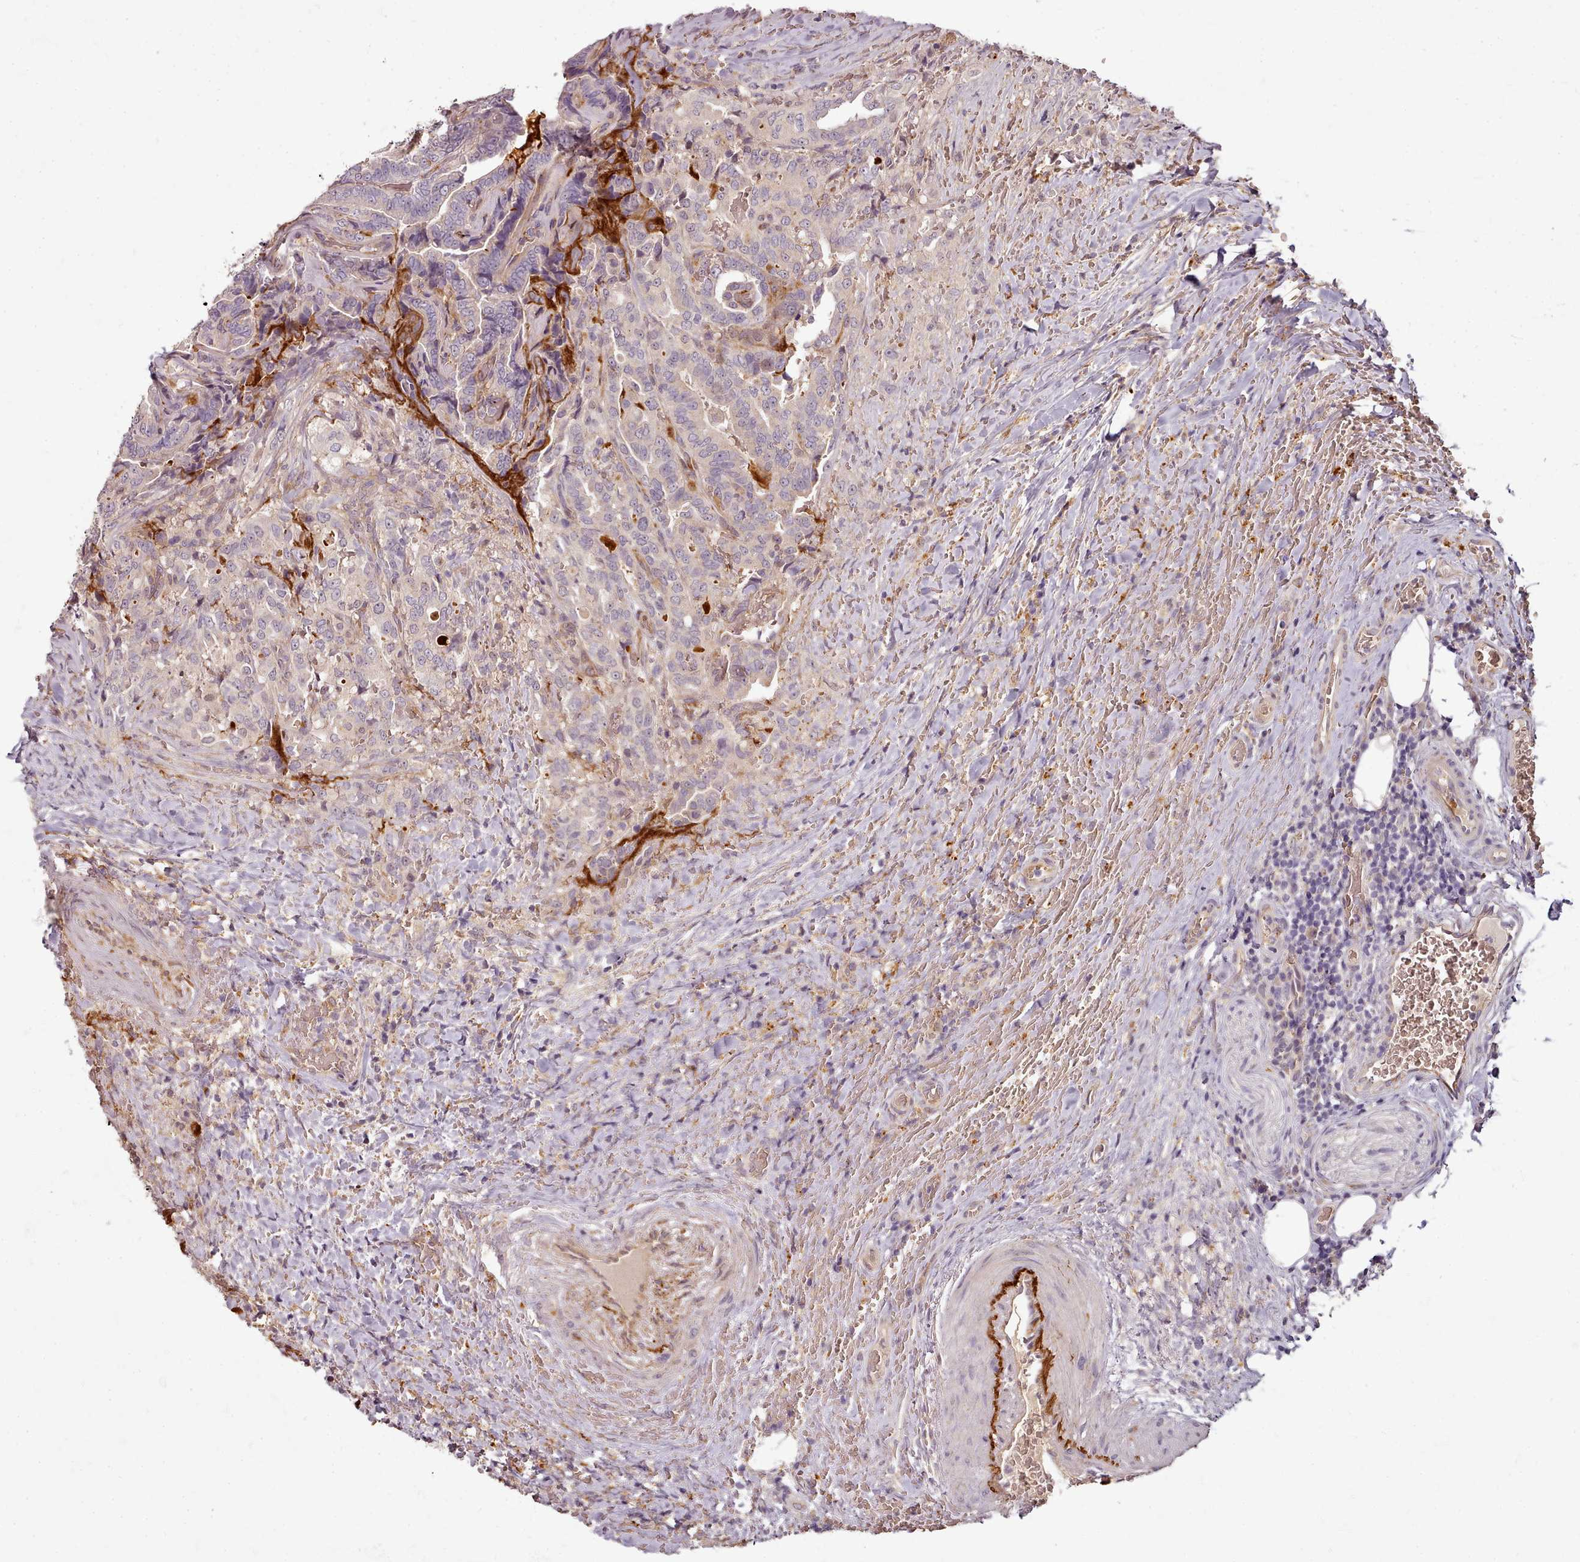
{"staining": {"intensity": "negative", "quantity": "none", "location": "none"}, "tissue": "thyroid cancer", "cell_type": "Tumor cells", "image_type": "cancer", "snomed": [{"axis": "morphology", "description": "Papillary adenocarcinoma, NOS"}, {"axis": "topography", "description": "Thyroid gland"}], "caption": "The micrograph displays no significant expression in tumor cells of papillary adenocarcinoma (thyroid).", "gene": "C1QTNF5", "patient": {"sex": "male", "age": 61}}